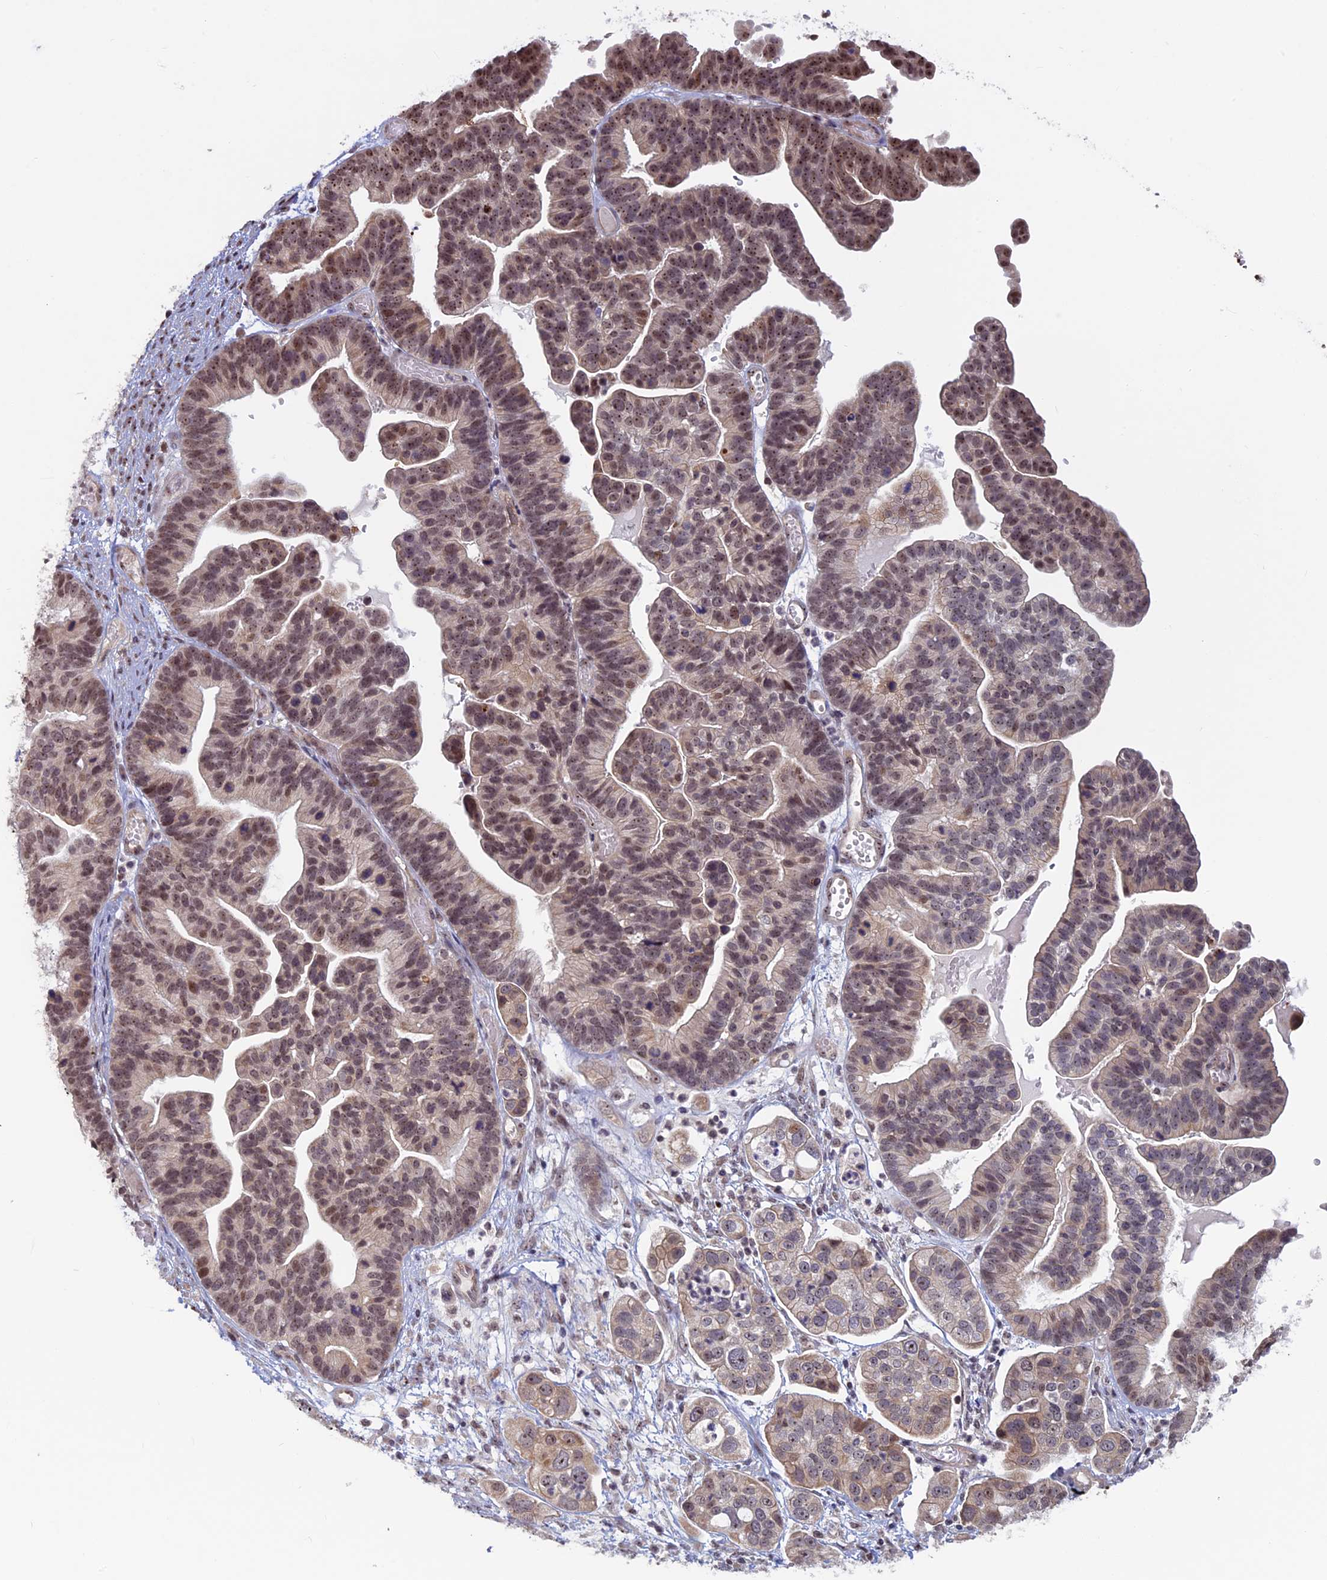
{"staining": {"intensity": "moderate", "quantity": ">75%", "location": "nuclear"}, "tissue": "ovarian cancer", "cell_type": "Tumor cells", "image_type": "cancer", "snomed": [{"axis": "morphology", "description": "Cystadenocarcinoma, serous, NOS"}, {"axis": "topography", "description": "Ovary"}], "caption": "Ovarian cancer (serous cystadenocarcinoma) was stained to show a protein in brown. There is medium levels of moderate nuclear expression in approximately >75% of tumor cells.", "gene": "SPIRE1", "patient": {"sex": "female", "age": 56}}